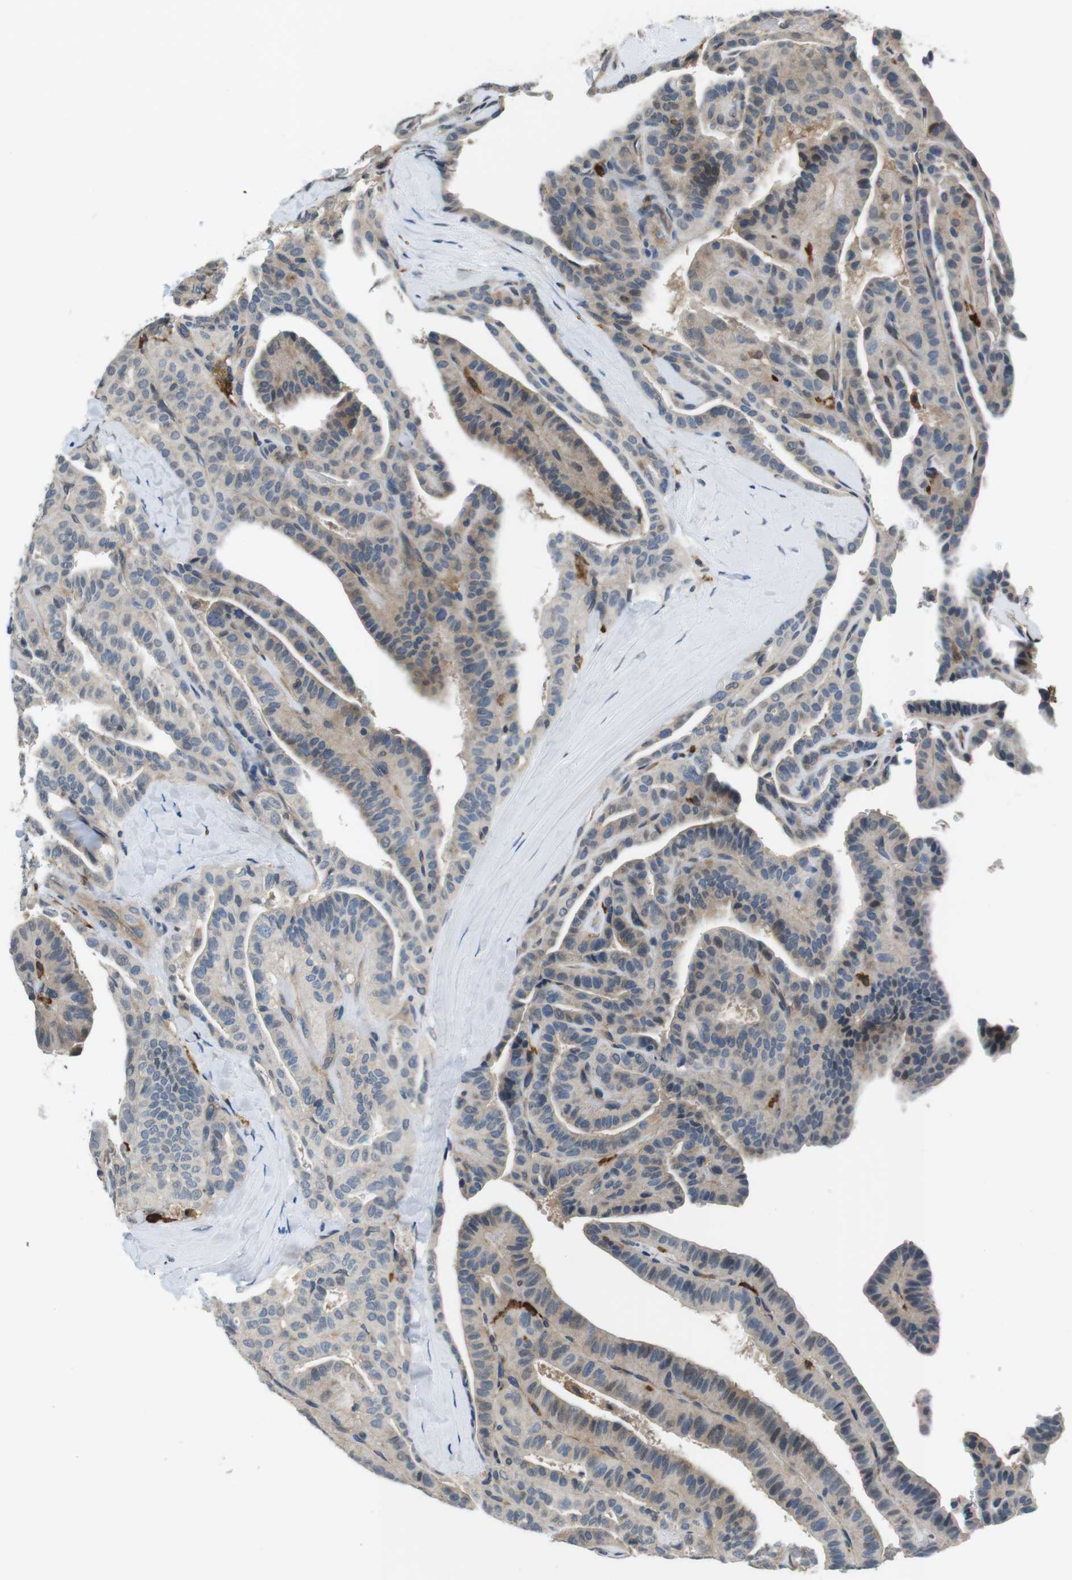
{"staining": {"intensity": "weak", "quantity": "25%-75%", "location": "cytoplasmic/membranous"}, "tissue": "thyroid cancer", "cell_type": "Tumor cells", "image_type": "cancer", "snomed": [{"axis": "morphology", "description": "Papillary adenocarcinoma, NOS"}, {"axis": "topography", "description": "Thyroid gland"}], "caption": "Tumor cells display low levels of weak cytoplasmic/membranous staining in approximately 25%-75% of cells in human thyroid cancer.", "gene": "CD163L1", "patient": {"sex": "male", "age": 77}}